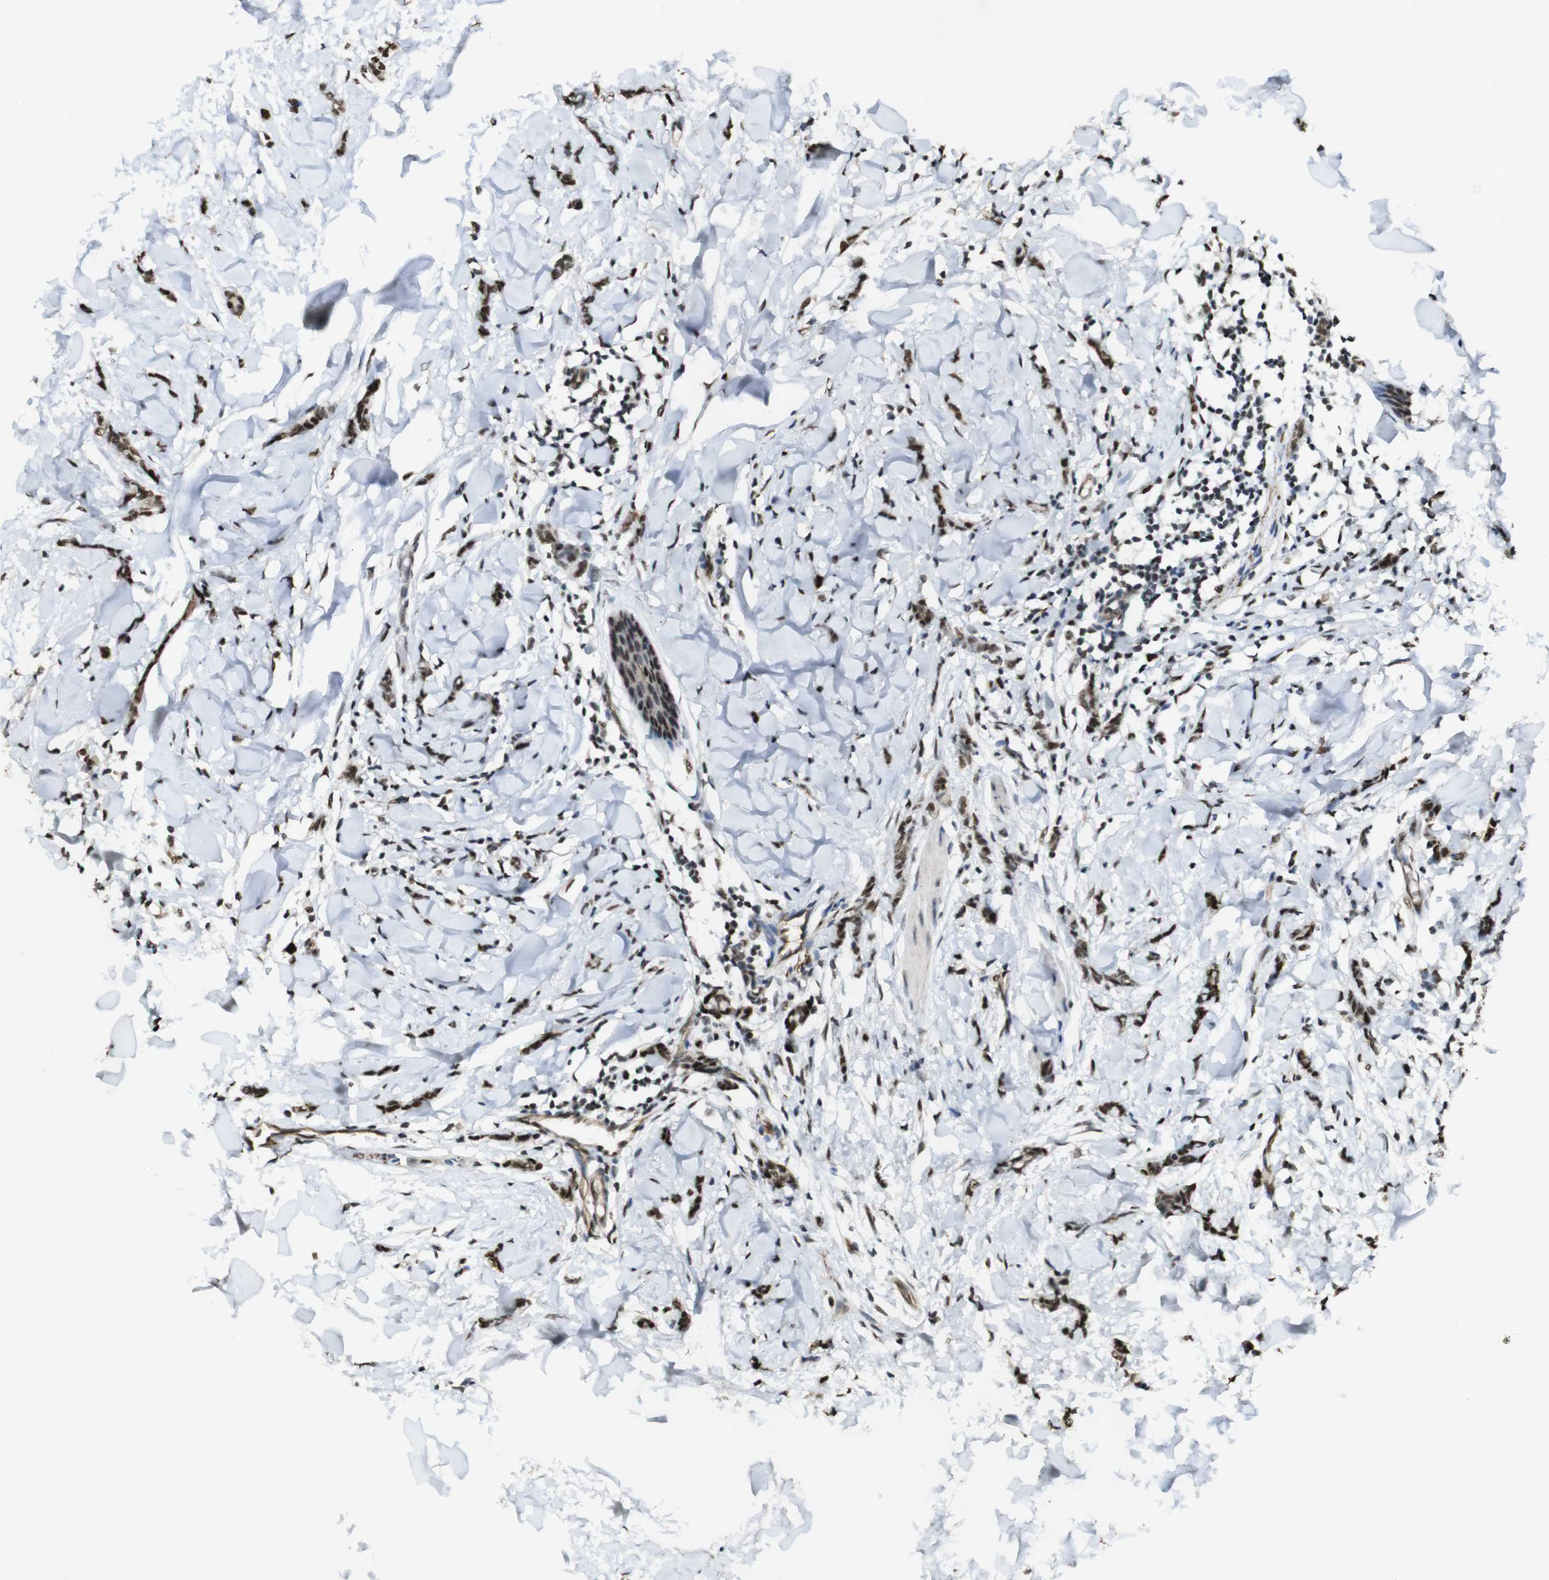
{"staining": {"intensity": "moderate", "quantity": ">75%", "location": "nuclear"}, "tissue": "breast cancer", "cell_type": "Tumor cells", "image_type": "cancer", "snomed": [{"axis": "morphology", "description": "Lobular carcinoma"}, {"axis": "topography", "description": "Skin"}, {"axis": "topography", "description": "Breast"}], "caption": "Breast lobular carcinoma stained for a protein displays moderate nuclear positivity in tumor cells.", "gene": "CSNK2B", "patient": {"sex": "female", "age": 46}}